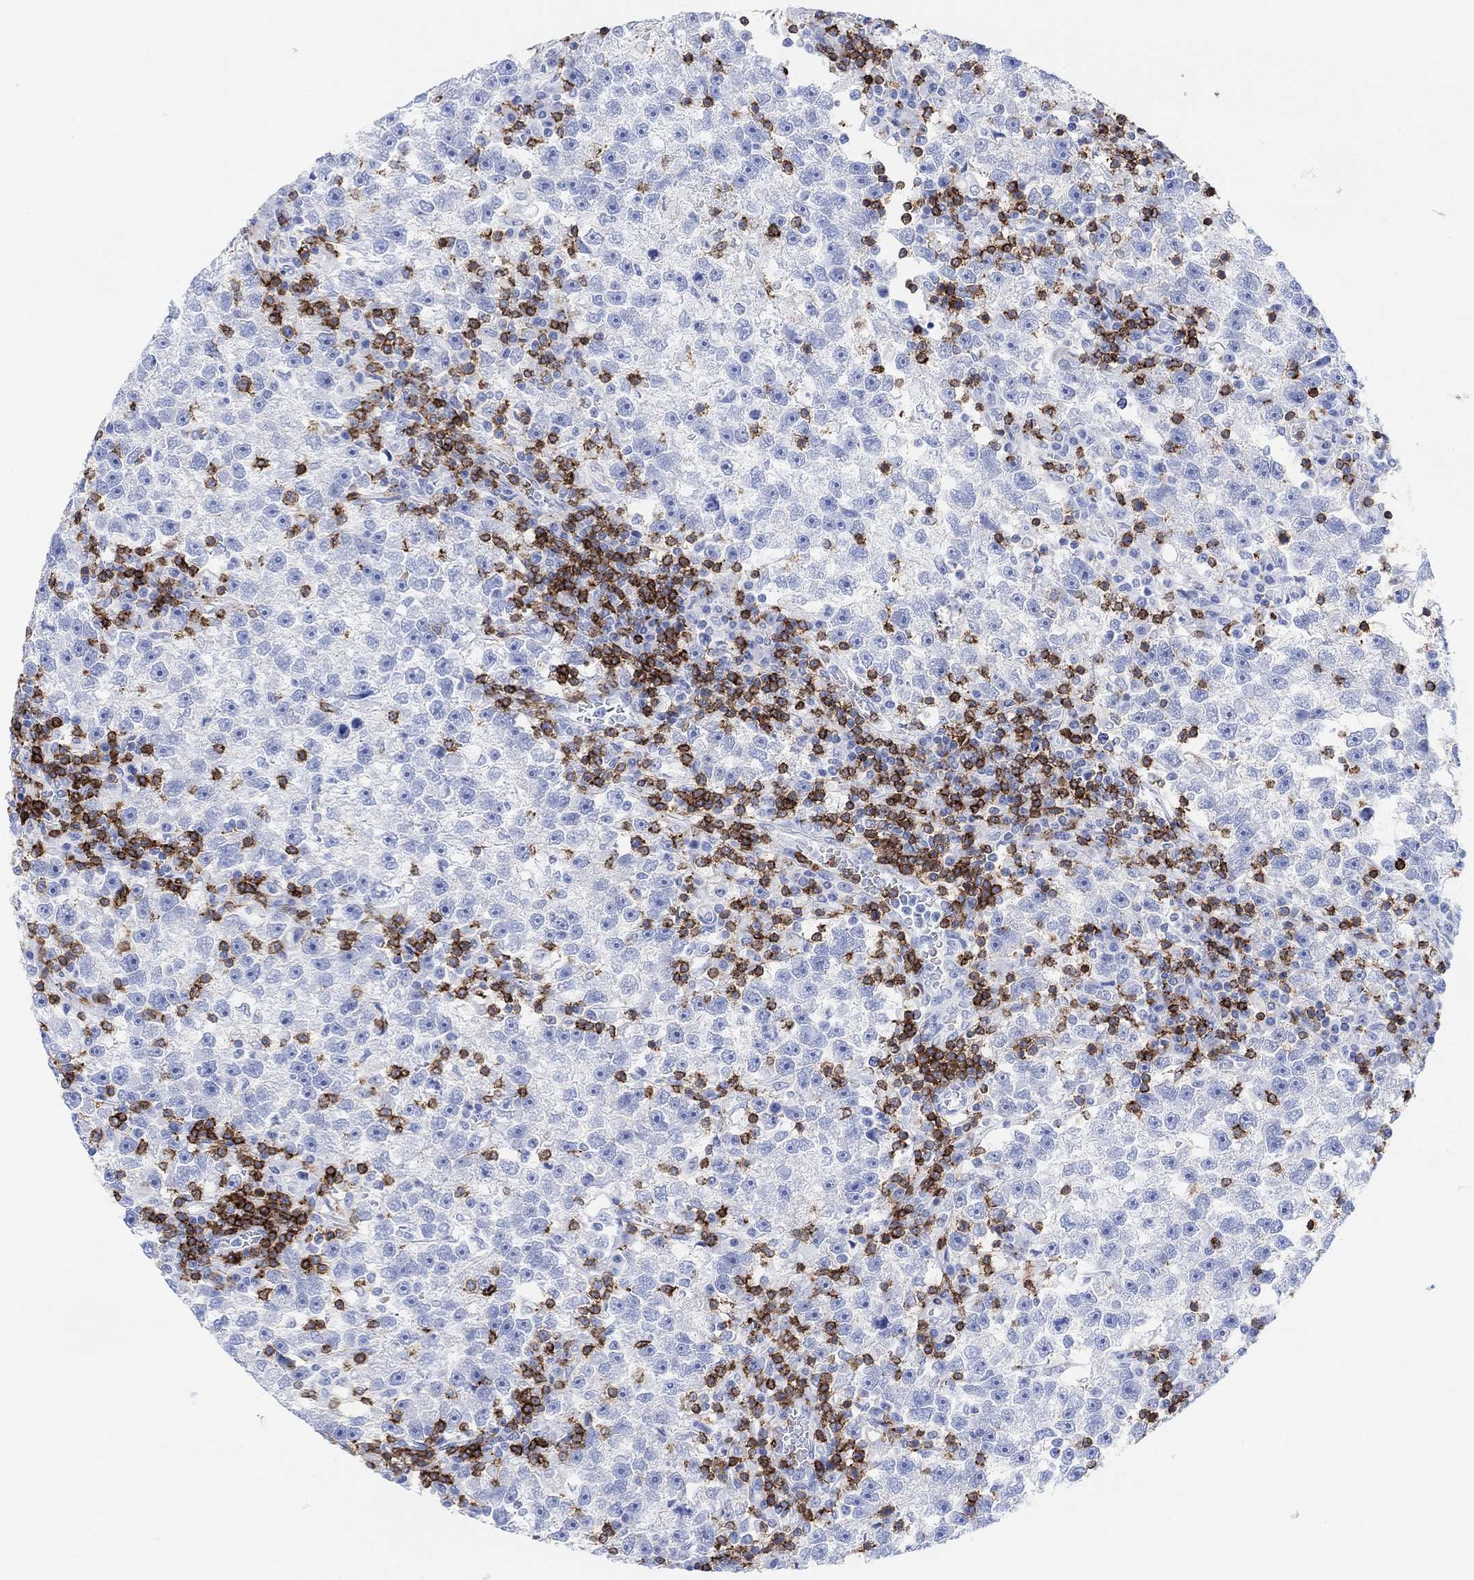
{"staining": {"intensity": "negative", "quantity": "none", "location": "none"}, "tissue": "testis cancer", "cell_type": "Tumor cells", "image_type": "cancer", "snomed": [{"axis": "morphology", "description": "Seminoma, NOS"}, {"axis": "topography", "description": "Testis"}], "caption": "Tumor cells are negative for brown protein staining in testis seminoma.", "gene": "GPR65", "patient": {"sex": "male", "age": 47}}